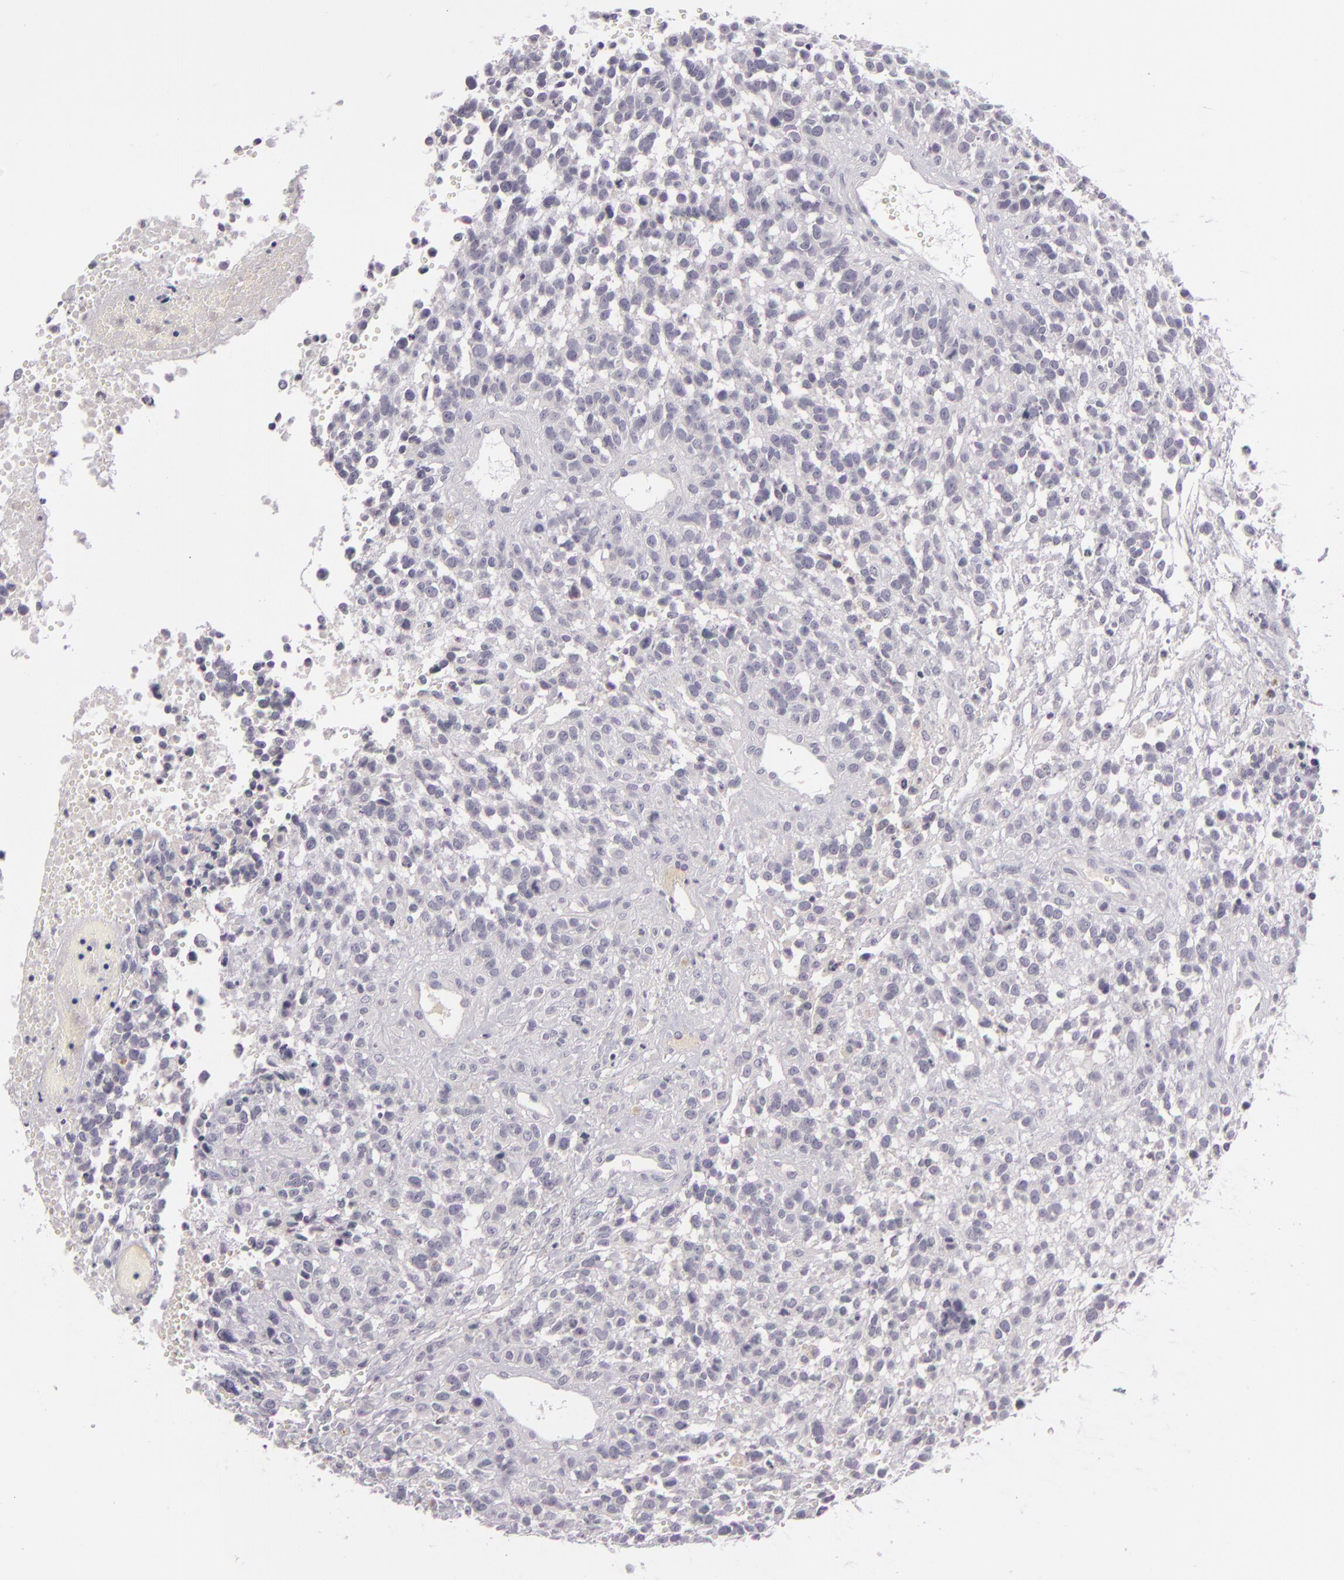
{"staining": {"intensity": "negative", "quantity": "none", "location": "none"}, "tissue": "glioma", "cell_type": "Tumor cells", "image_type": "cancer", "snomed": [{"axis": "morphology", "description": "Glioma, malignant, High grade"}, {"axis": "topography", "description": "Brain"}], "caption": "Tumor cells show no significant protein positivity in malignant glioma (high-grade). The staining is performed using DAB brown chromogen with nuclei counter-stained in using hematoxylin.", "gene": "DAG1", "patient": {"sex": "male", "age": 66}}